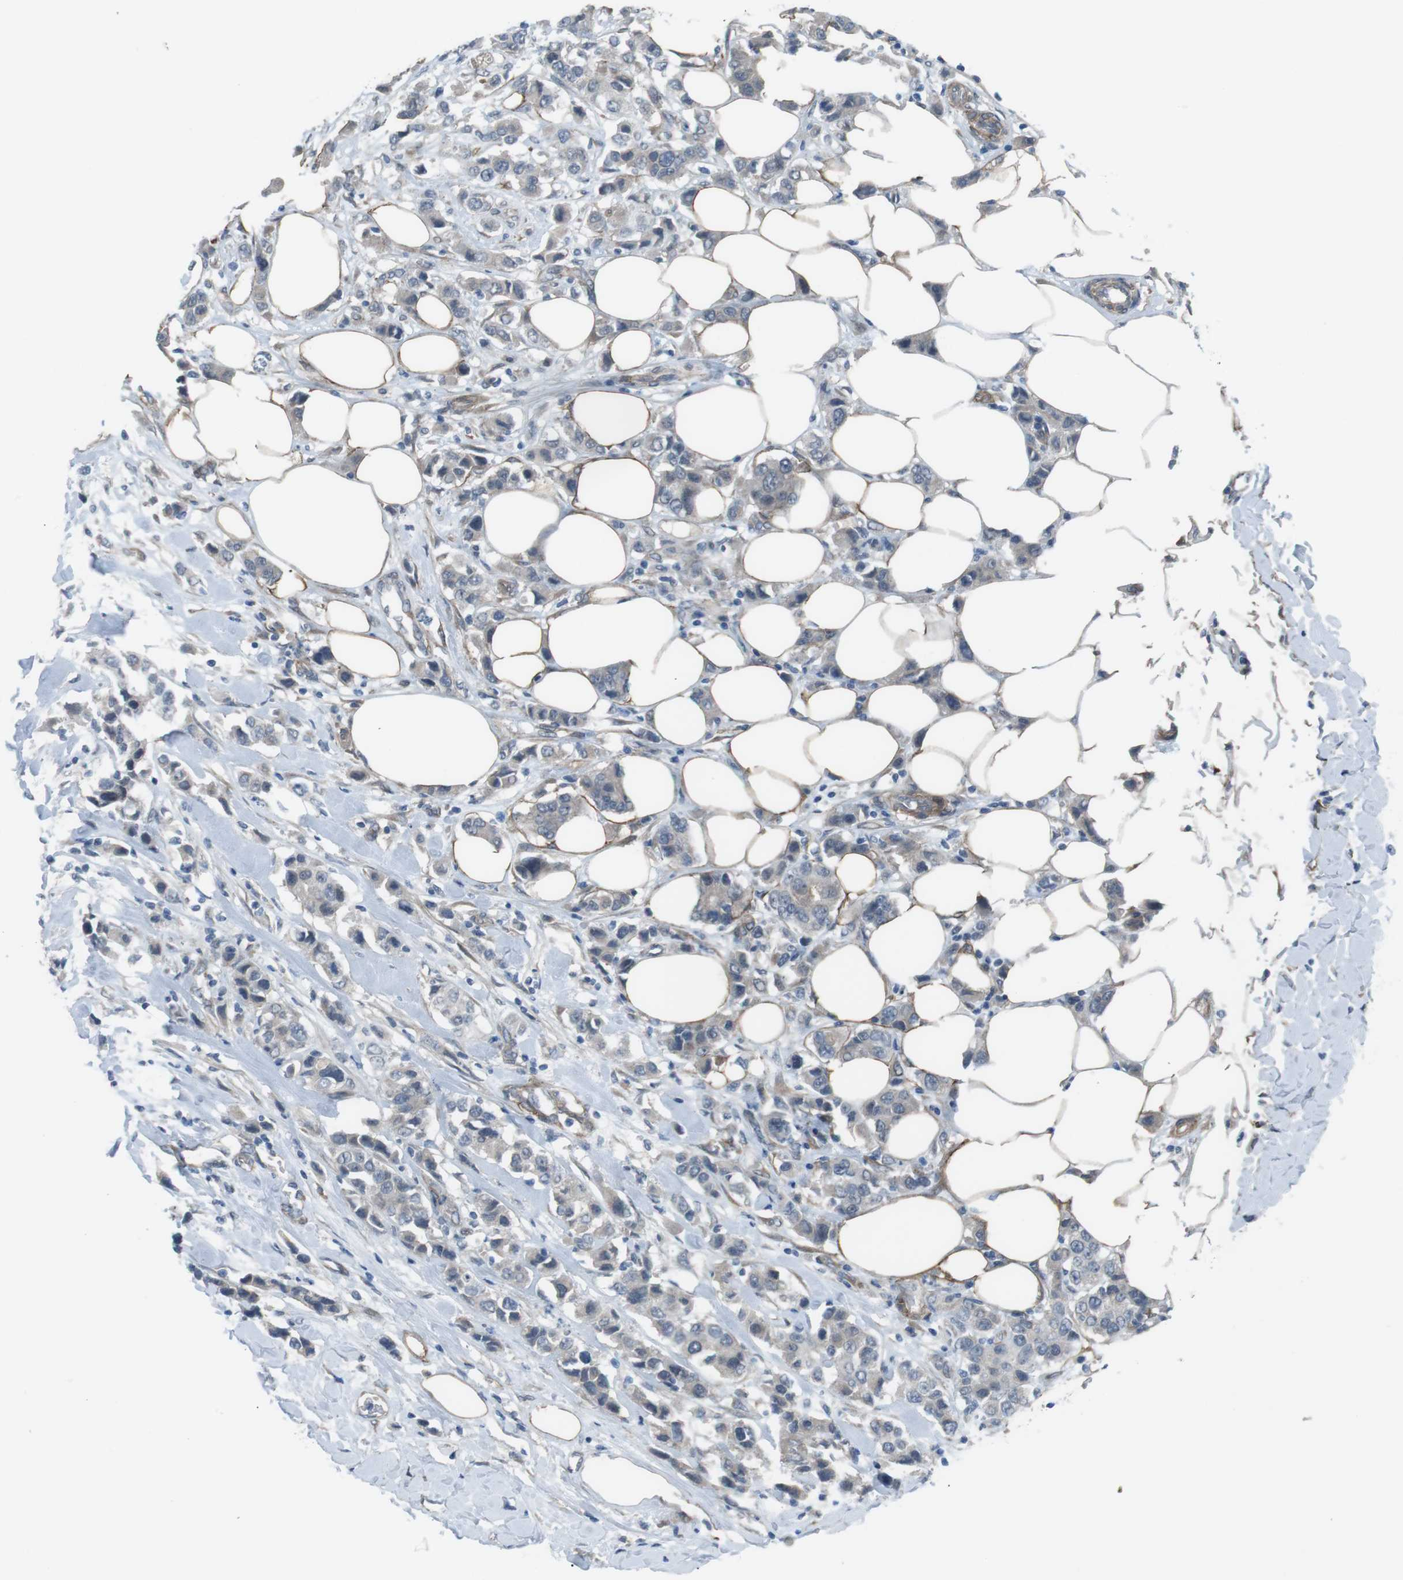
{"staining": {"intensity": "weak", "quantity": "25%-75%", "location": "cytoplasmic/membranous"}, "tissue": "breast cancer", "cell_type": "Tumor cells", "image_type": "cancer", "snomed": [{"axis": "morphology", "description": "Normal tissue, NOS"}, {"axis": "morphology", "description": "Duct carcinoma"}, {"axis": "topography", "description": "Breast"}], "caption": "Weak cytoplasmic/membranous protein expression is identified in approximately 25%-75% of tumor cells in breast cancer.", "gene": "ANK2", "patient": {"sex": "female", "age": 50}}